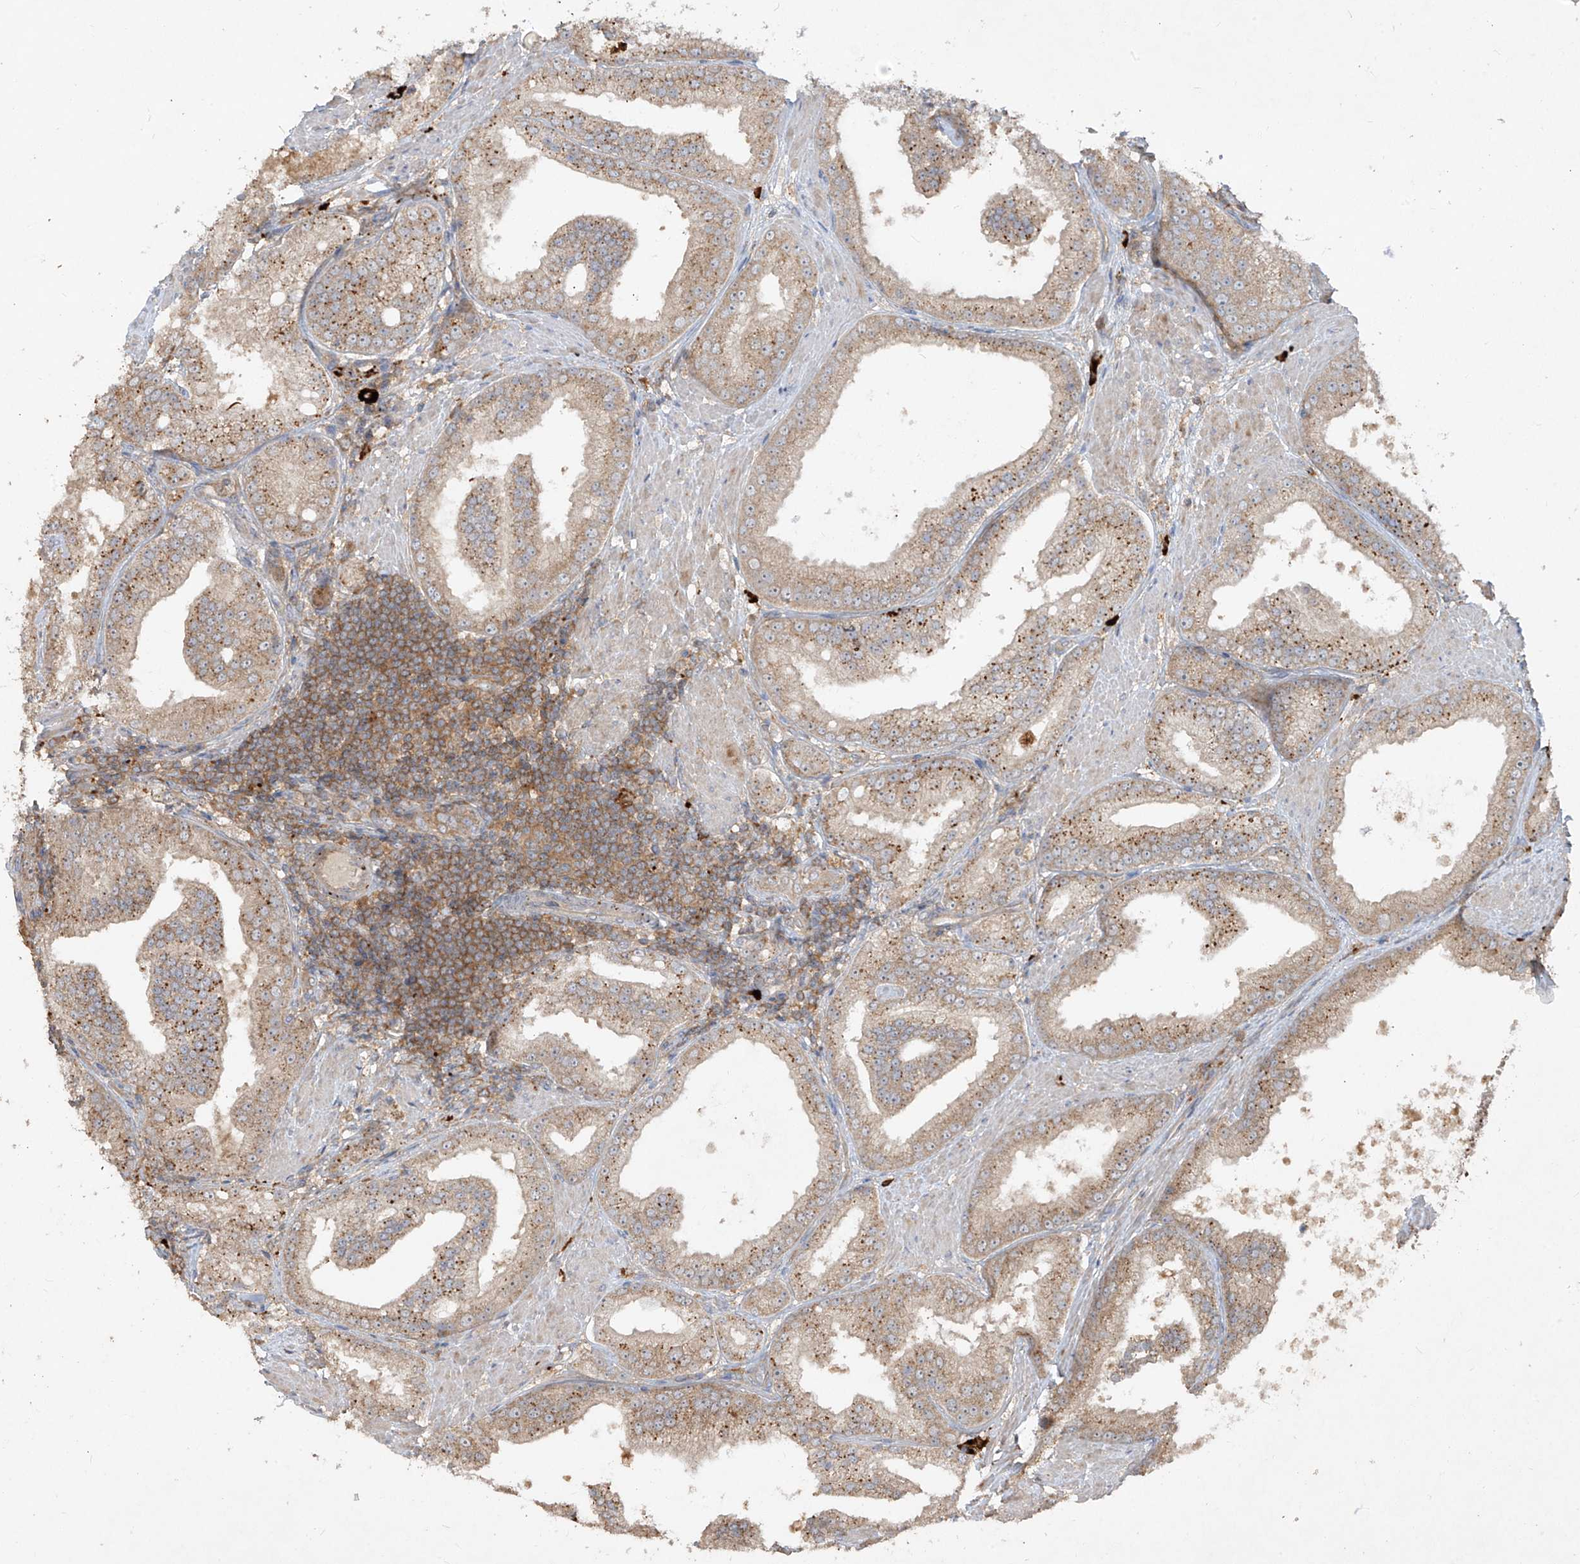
{"staining": {"intensity": "moderate", "quantity": ">75%", "location": "cytoplasmic/membranous"}, "tissue": "prostate cancer", "cell_type": "Tumor cells", "image_type": "cancer", "snomed": [{"axis": "morphology", "description": "Adenocarcinoma, Low grade"}, {"axis": "topography", "description": "Prostate"}], "caption": "Prostate cancer tissue exhibits moderate cytoplasmic/membranous expression in about >75% of tumor cells", "gene": "LDAH", "patient": {"sex": "male", "age": 67}}